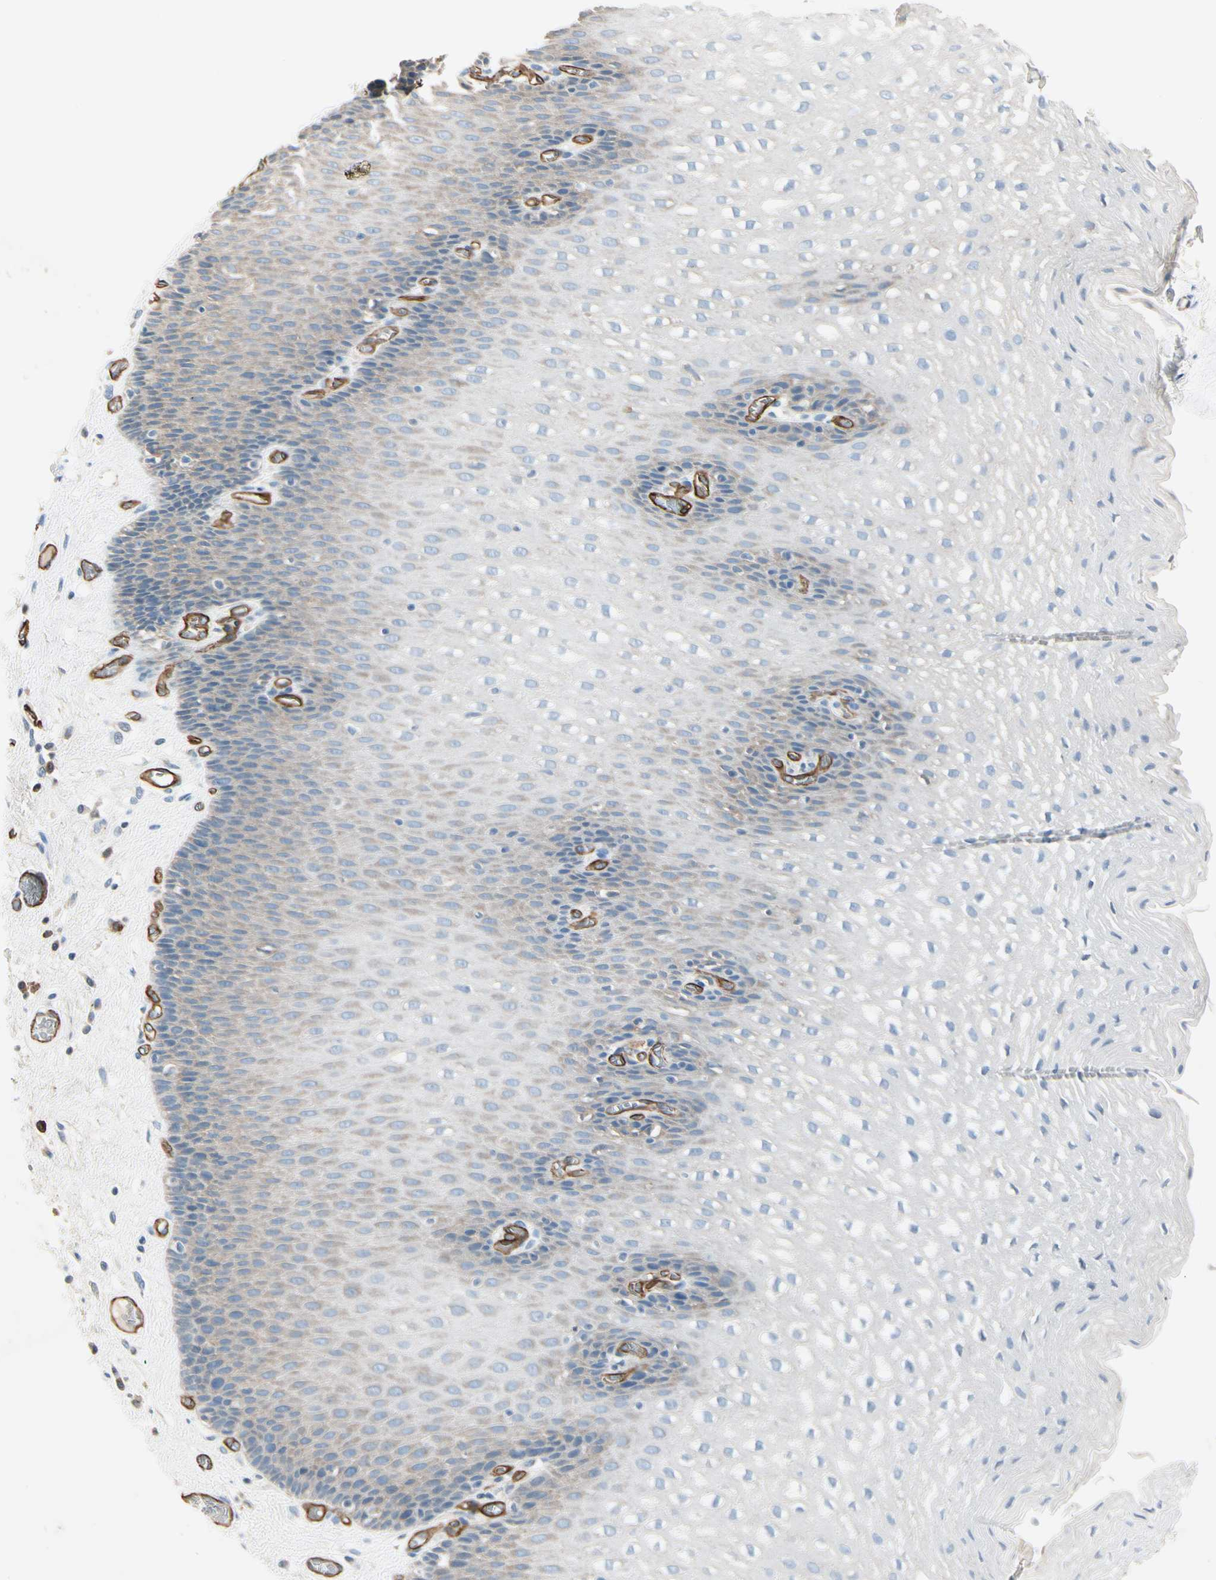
{"staining": {"intensity": "weak", "quantity": "25%-75%", "location": "cytoplasmic/membranous"}, "tissue": "esophagus", "cell_type": "Squamous epithelial cells", "image_type": "normal", "snomed": [{"axis": "morphology", "description": "Normal tissue, NOS"}, {"axis": "topography", "description": "Esophagus"}], "caption": "Immunohistochemical staining of benign esophagus reveals low levels of weak cytoplasmic/membranous positivity in approximately 25%-75% of squamous epithelial cells. Nuclei are stained in blue.", "gene": "CD93", "patient": {"sex": "male", "age": 48}}